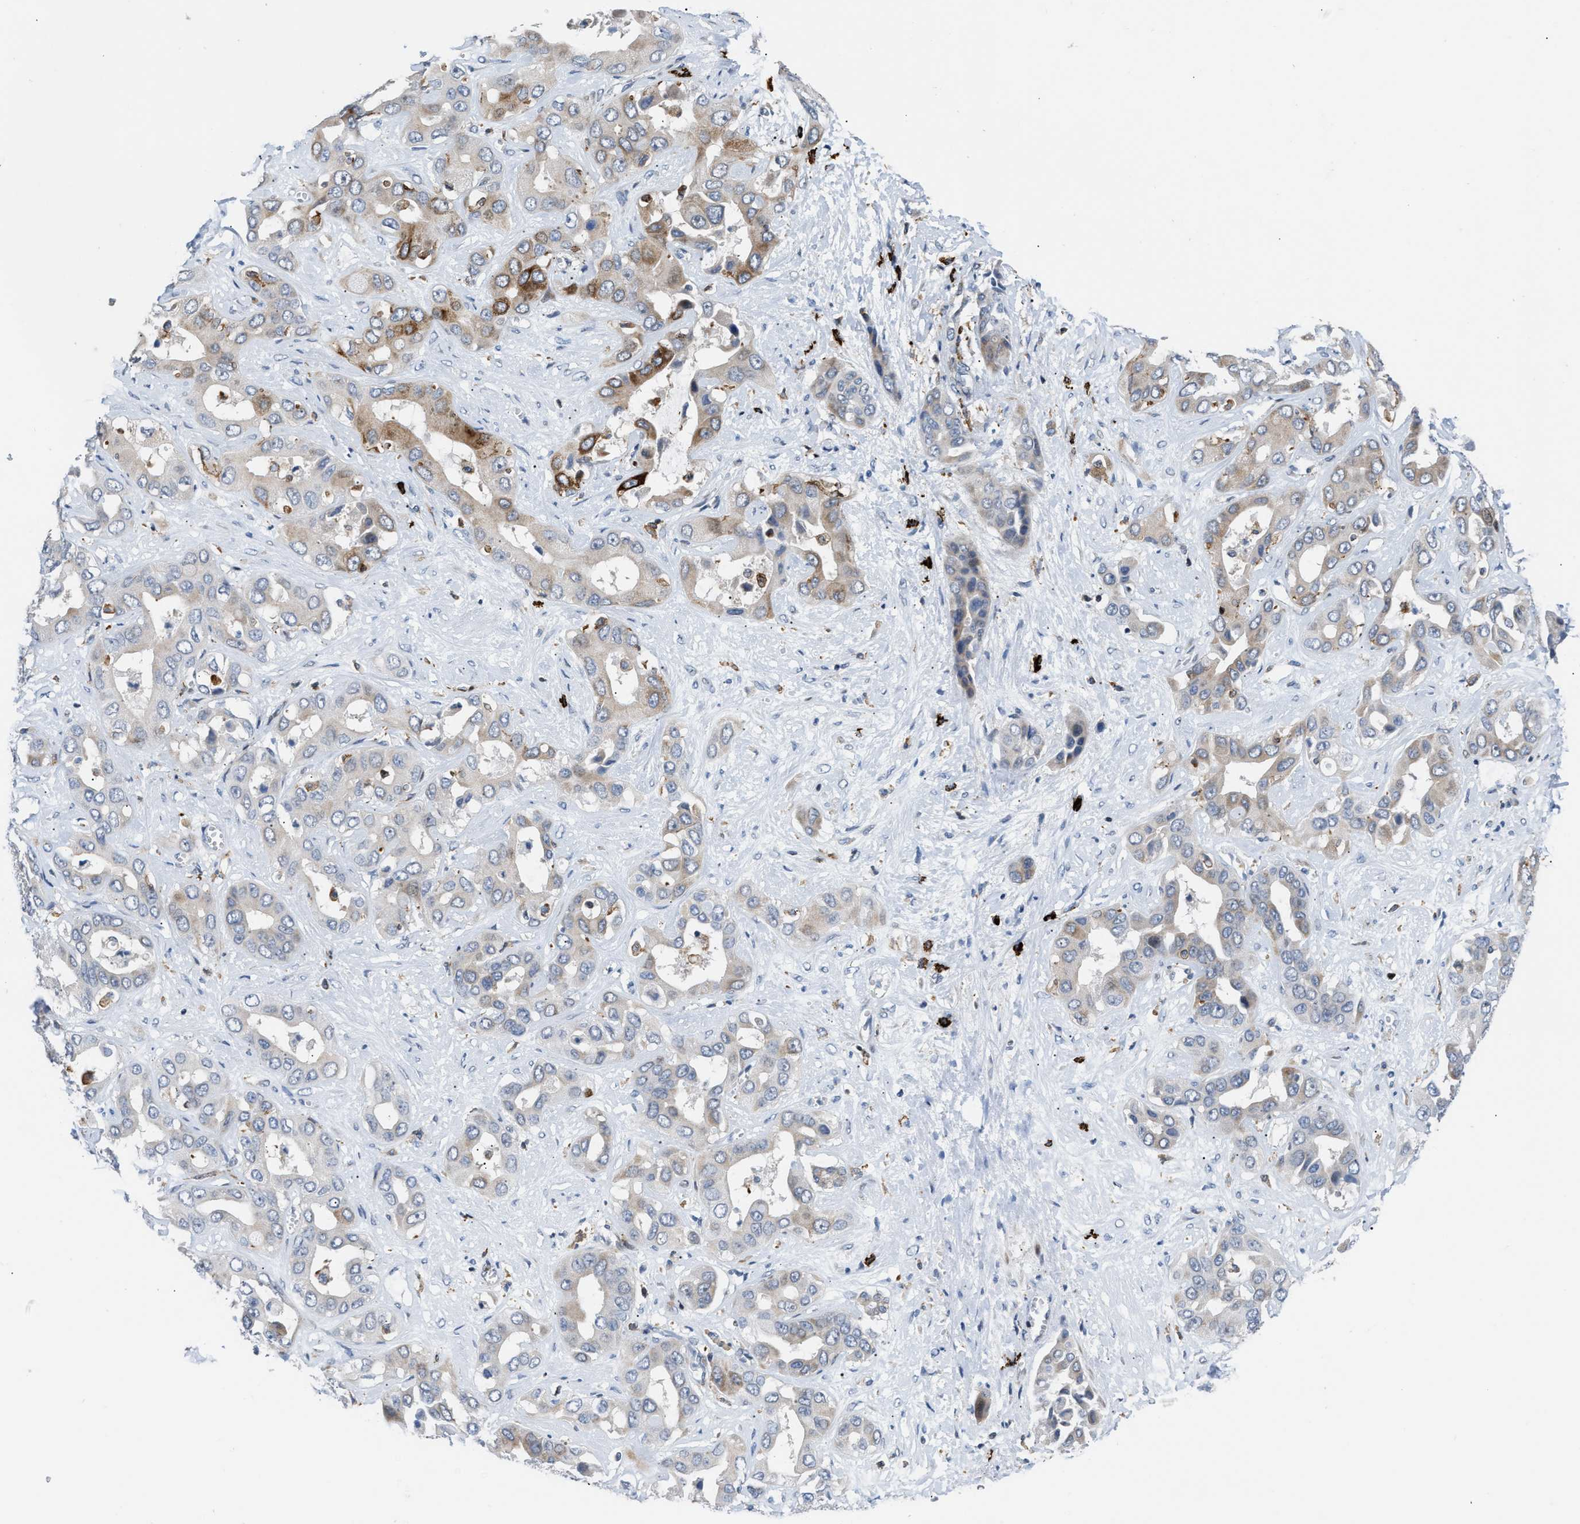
{"staining": {"intensity": "moderate", "quantity": "<25%", "location": "cytoplasmic/membranous"}, "tissue": "liver cancer", "cell_type": "Tumor cells", "image_type": "cancer", "snomed": [{"axis": "morphology", "description": "Cholangiocarcinoma"}, {"axis": "topography", "description": "Liver"}], "caption": "Human liver cancer stained for a protein (brown) shows moderate cytoplasmic/membranous positive staining in approximately <25% of tumor cells.", "gene": "ATP9A", "patient": {"sex": "female", "age": 52}}